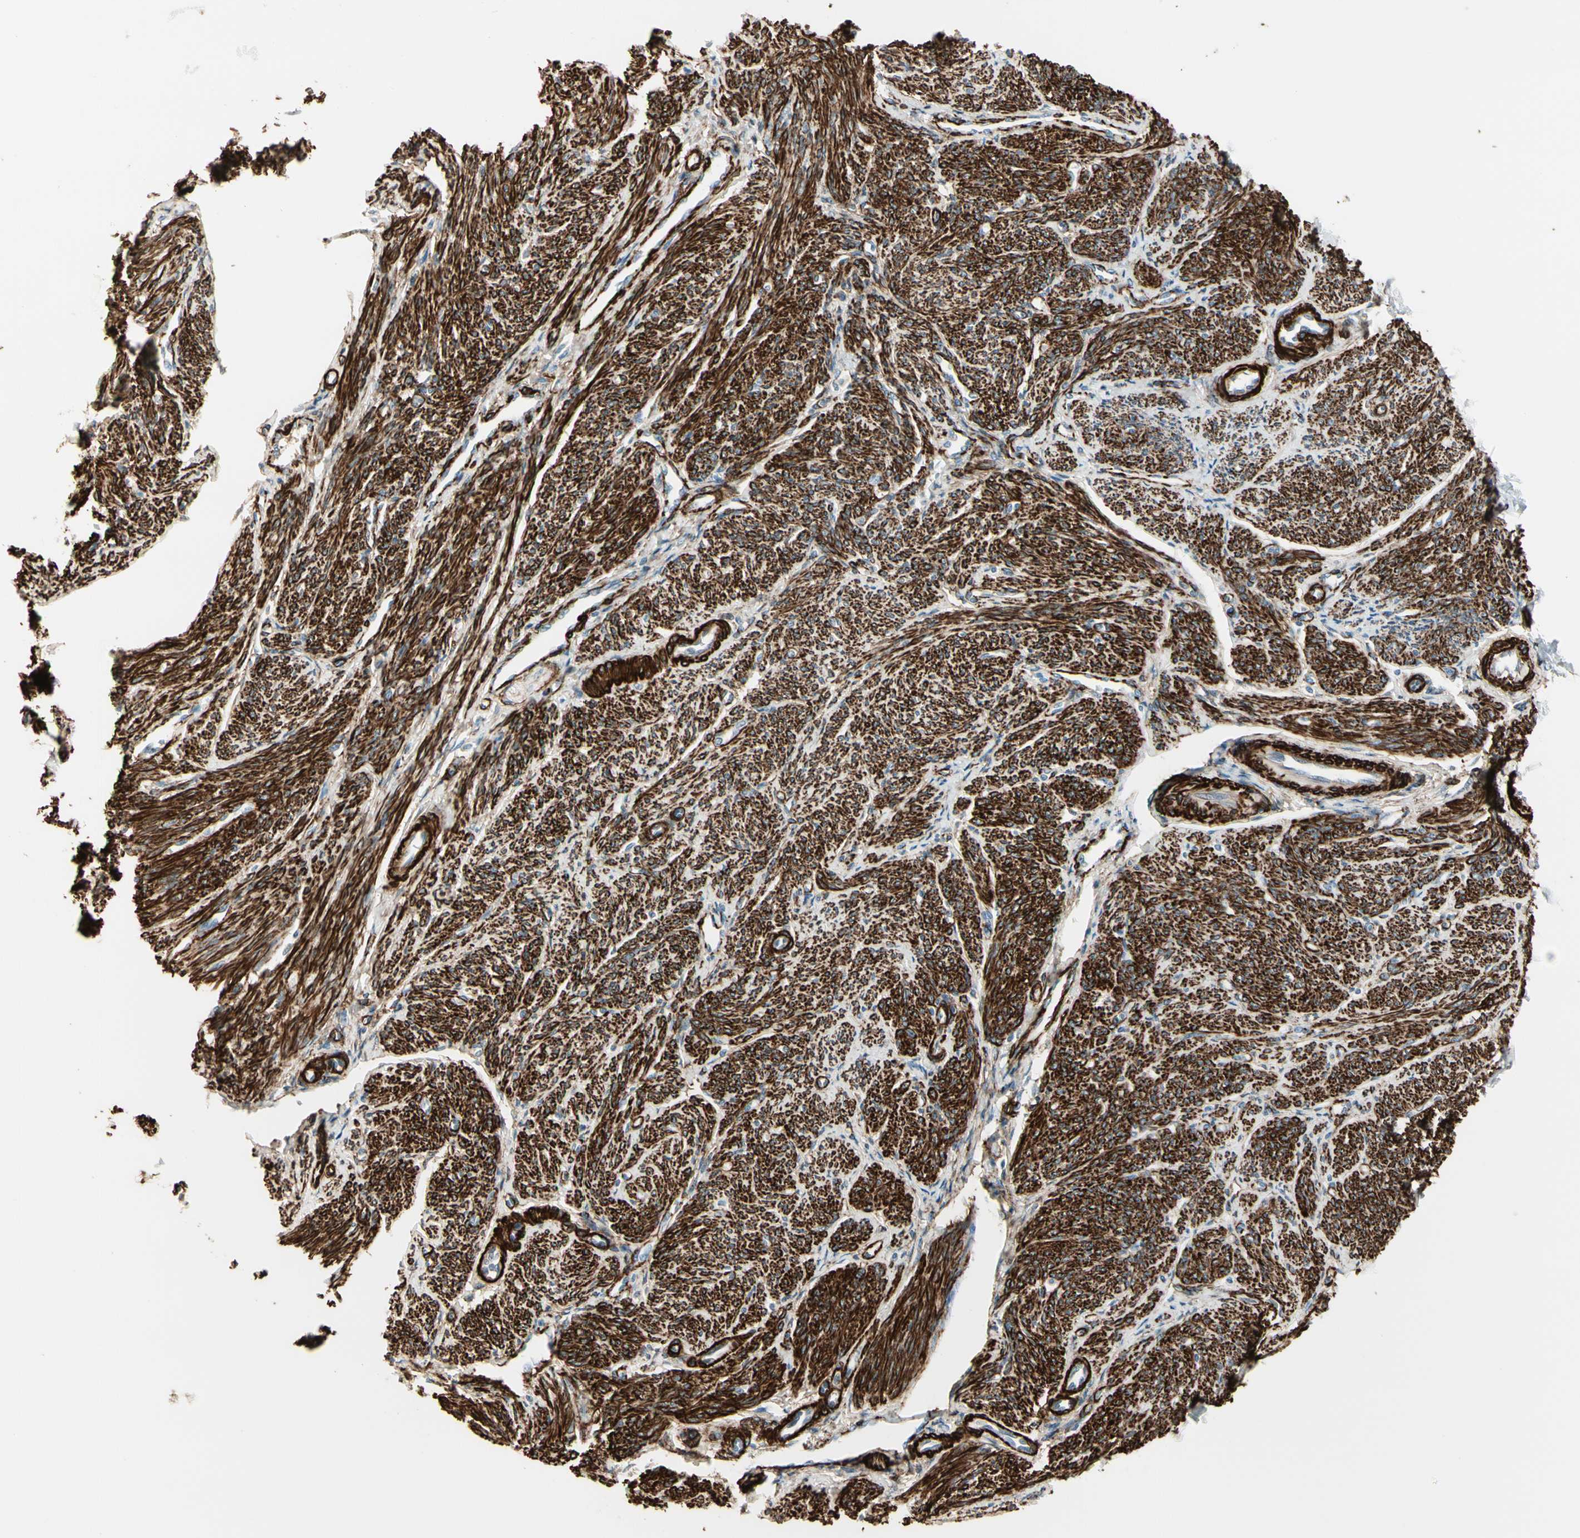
{"staining": {"intensity": "strong", "quantity": ">75%", "location": "cytoplasmic/membranous"}, "tissue": "smooth muscle", "cell_type": "Smooth muscle cells", "image_type": "normal", "snomed": [{"axis": "morphology", "description": "Normal tissue, NOS"}, {"axis": "topography", "description": "Smooth muscle"}], "caption": "This photomicrograph reveals immunohistochemistry (IHC) staining of normal smooth muscle, with high strong cytoplasmic/membranous staining in about >75% of smooth muscle cells.", "gene": "CALD1", "patient": {"sex": "female", "age": 65}}